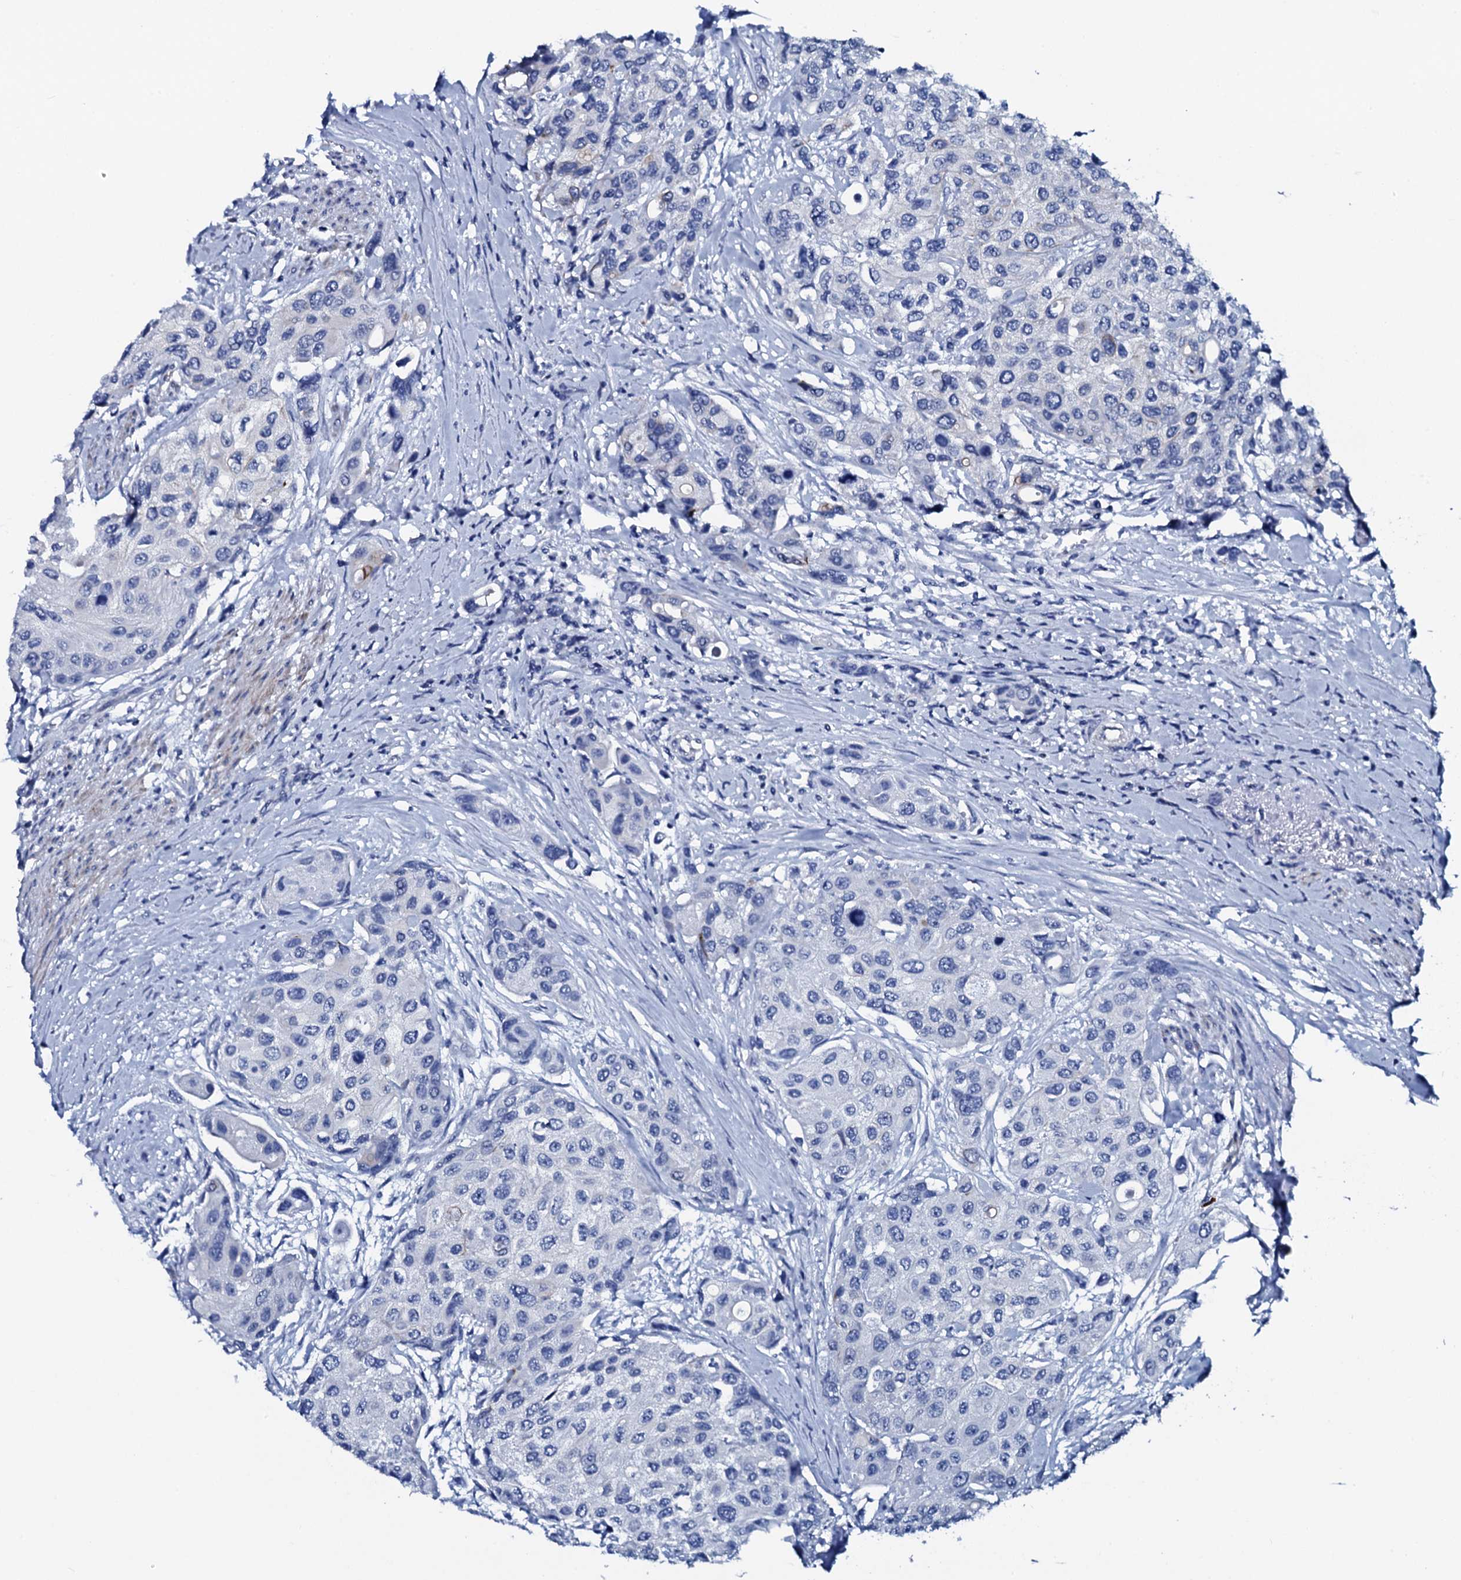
{"staining": {"intensity": "negative", "quantity": "none", "location": "none"}, "tissue": "urothelial cancer", "cell_type": "Tumor cells", "image_type": "cancer", "snomed": [{"axis": "morphology", "description": "Normal tissue, NOS"}, {"axis": "morphology", "description": "Urothelial carcinoma, High grade"}, {"axis": "topography", "description": "Vascular tissue"}, {"axis": "topography", "description": "Urinary bladder"}], "caption": "Immunohistochemistry (IHC) image of human urothelial carcinoma (high-grade) stained for a protein (brown), which shows no staining in tumor cells. The staining is performed using DAB (3,3'-diaminobenzidine) brown chromogen with nuclei counter-stained in using hematoxylin.", "gene": "GYS2", "patient": {"sex": "female", "age": 56}}